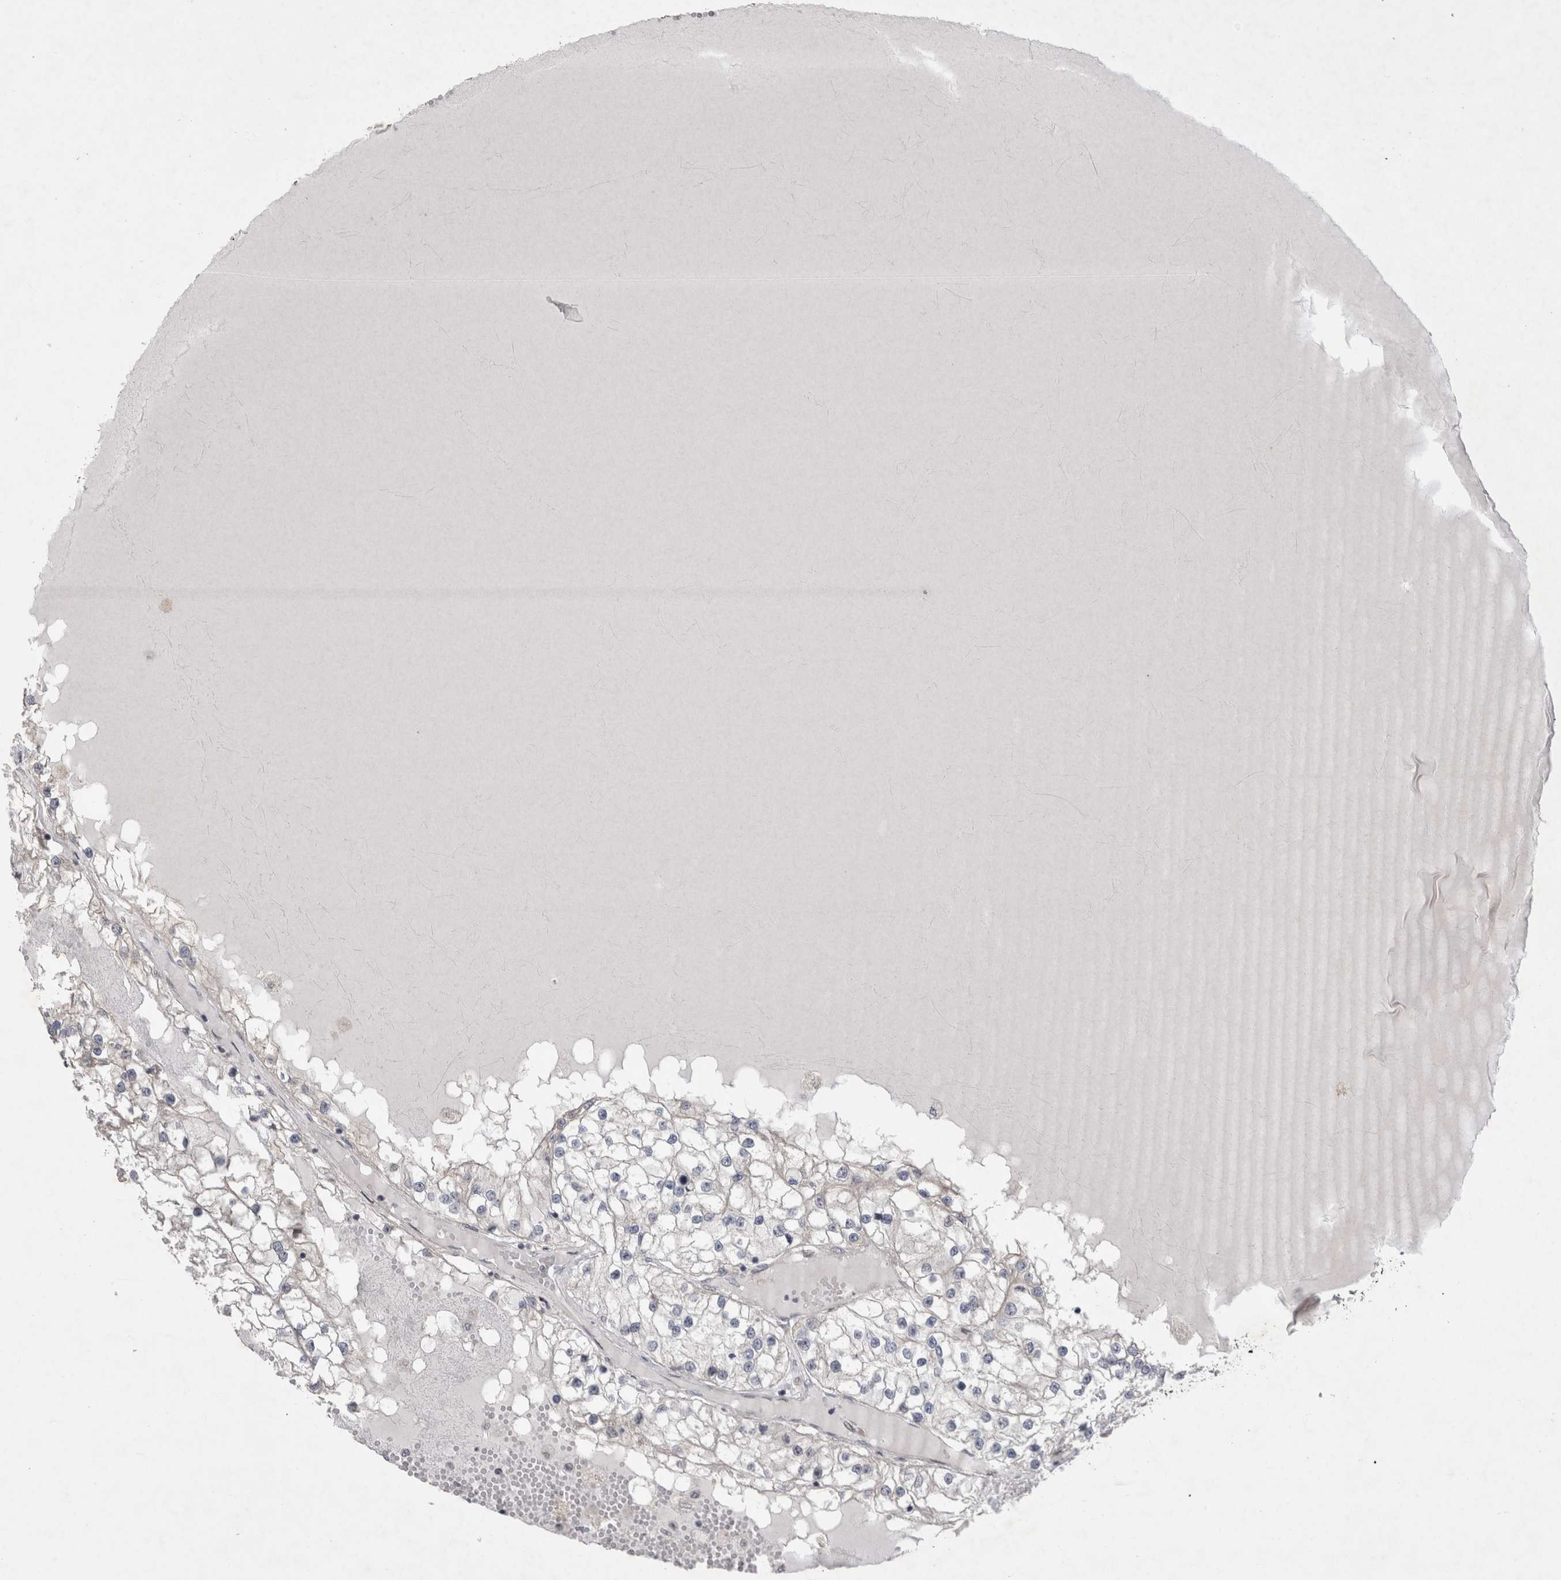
{"staining": {"intensity": "negative", "quantity": "none", "location": "none"}, "tissue": "renal cancer", "cell_type": "Tumor cells", "image_type": "cancer", "snomed": [{"axis": "morphology", "description": "Adenocarcinoma, NOS"}, {"axis": "topography", "description": "Kidney"}], "caption": "High magnification brightfield microscopy of renal cancer (adenocarcinoma) stained with DAB (3,3'-diaminobenzidine) (brown) and counterstained with hematoxylin (blue): tumor cells show no significant expression.", "gene": "NENF", "patient": {"sex": "male", "age": 68}}